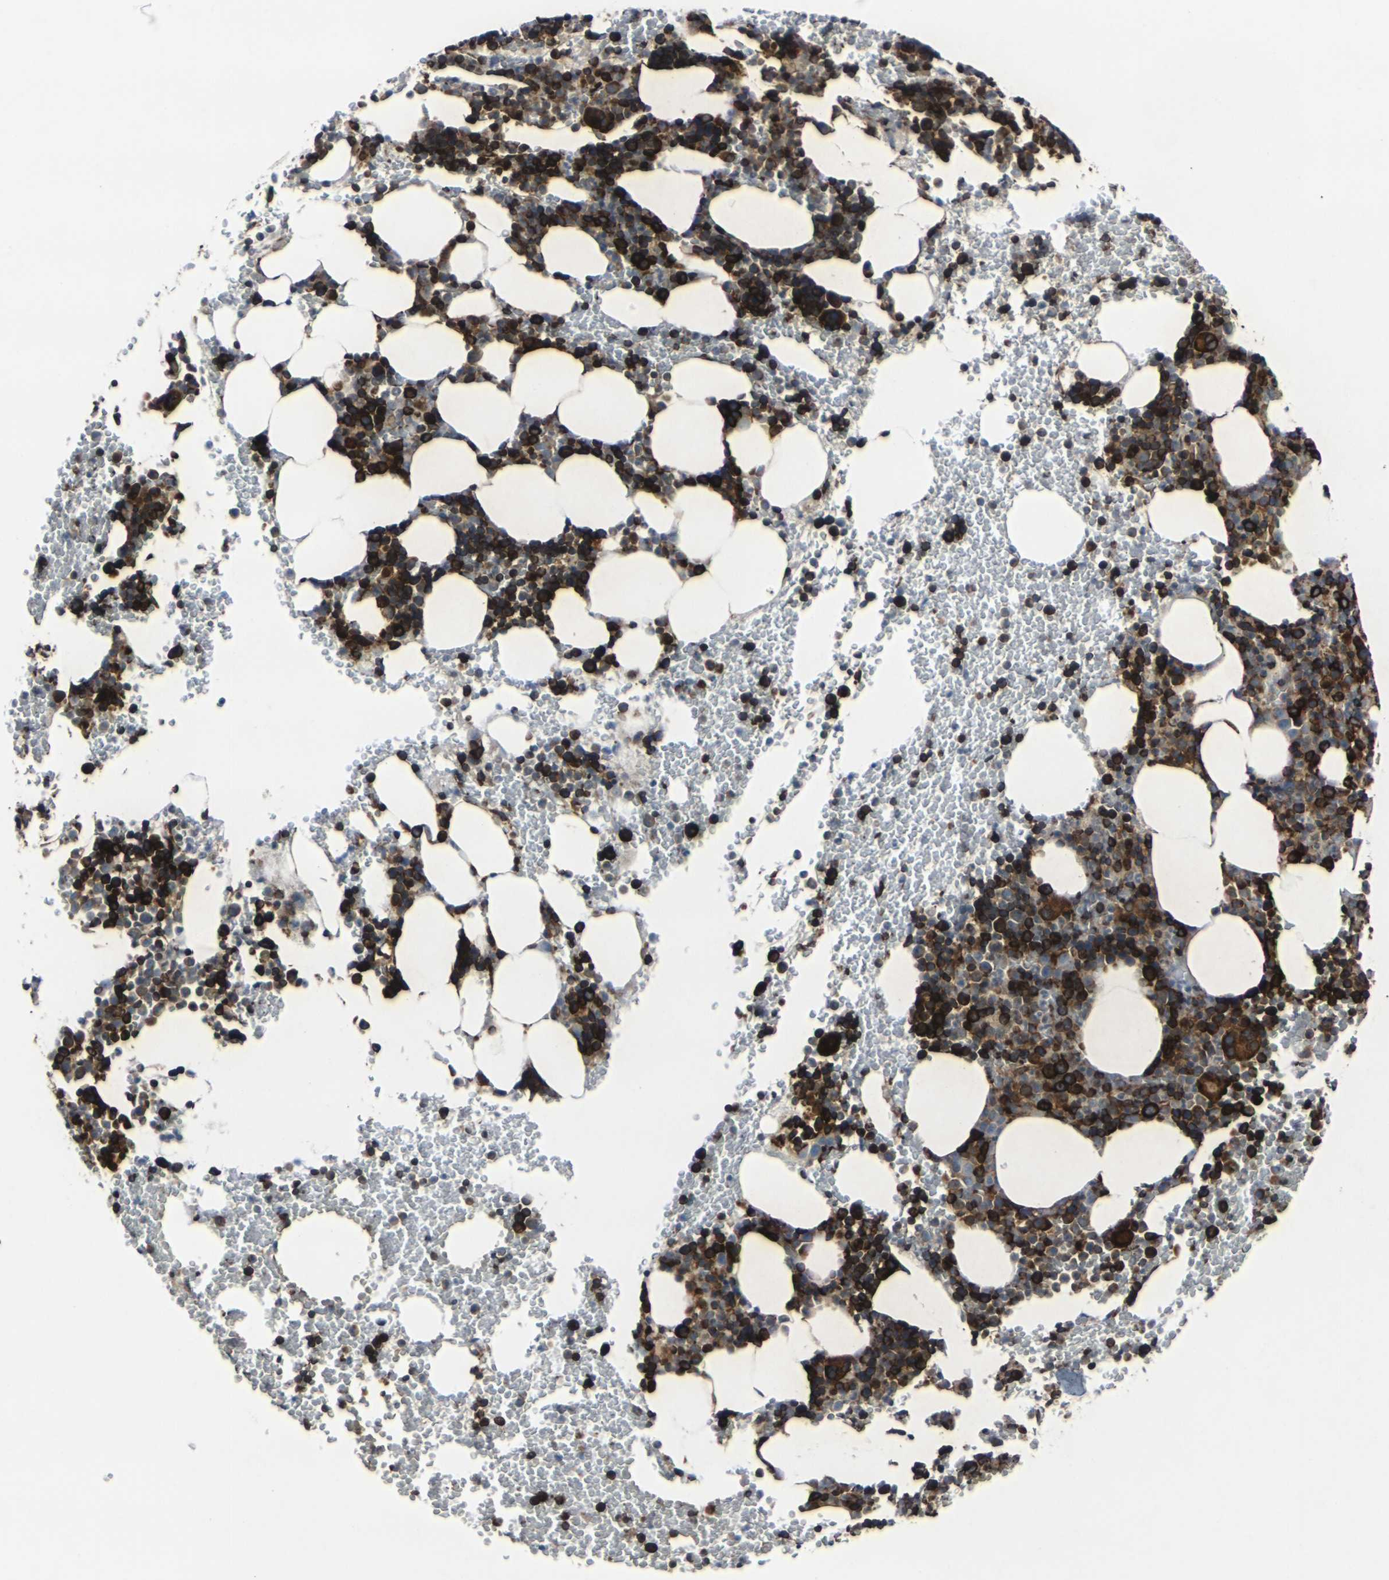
{"staining": {"intensity": "strong", "quantity": ">75%", "location": "cytoplasmic/membranous"}, "tissue": "bone marrow", "cell_type": "Hematopoietic cells", "image_type": "normal", "snomed": [{"axis": "morphology", "description": "Normal tissue, NOS"}, {"axis": "morphology", "description": "Inflammation, NOS"}, {"axis": "topography", "description": "Bone marrow"}], "caption": "Hematopoietic cells demonstrate strong cytoplasmic/membranous staining in approximately >75% of cells in unremarkable bone marrow. Using DAB (3,3'-diaminobenzidine) (brown) and hematoxylin (blue) stains, captured at high magnification using brightfield microscopy.", "gene": "MARCHF2", "patient": {"sex": "female", "age": 70}}